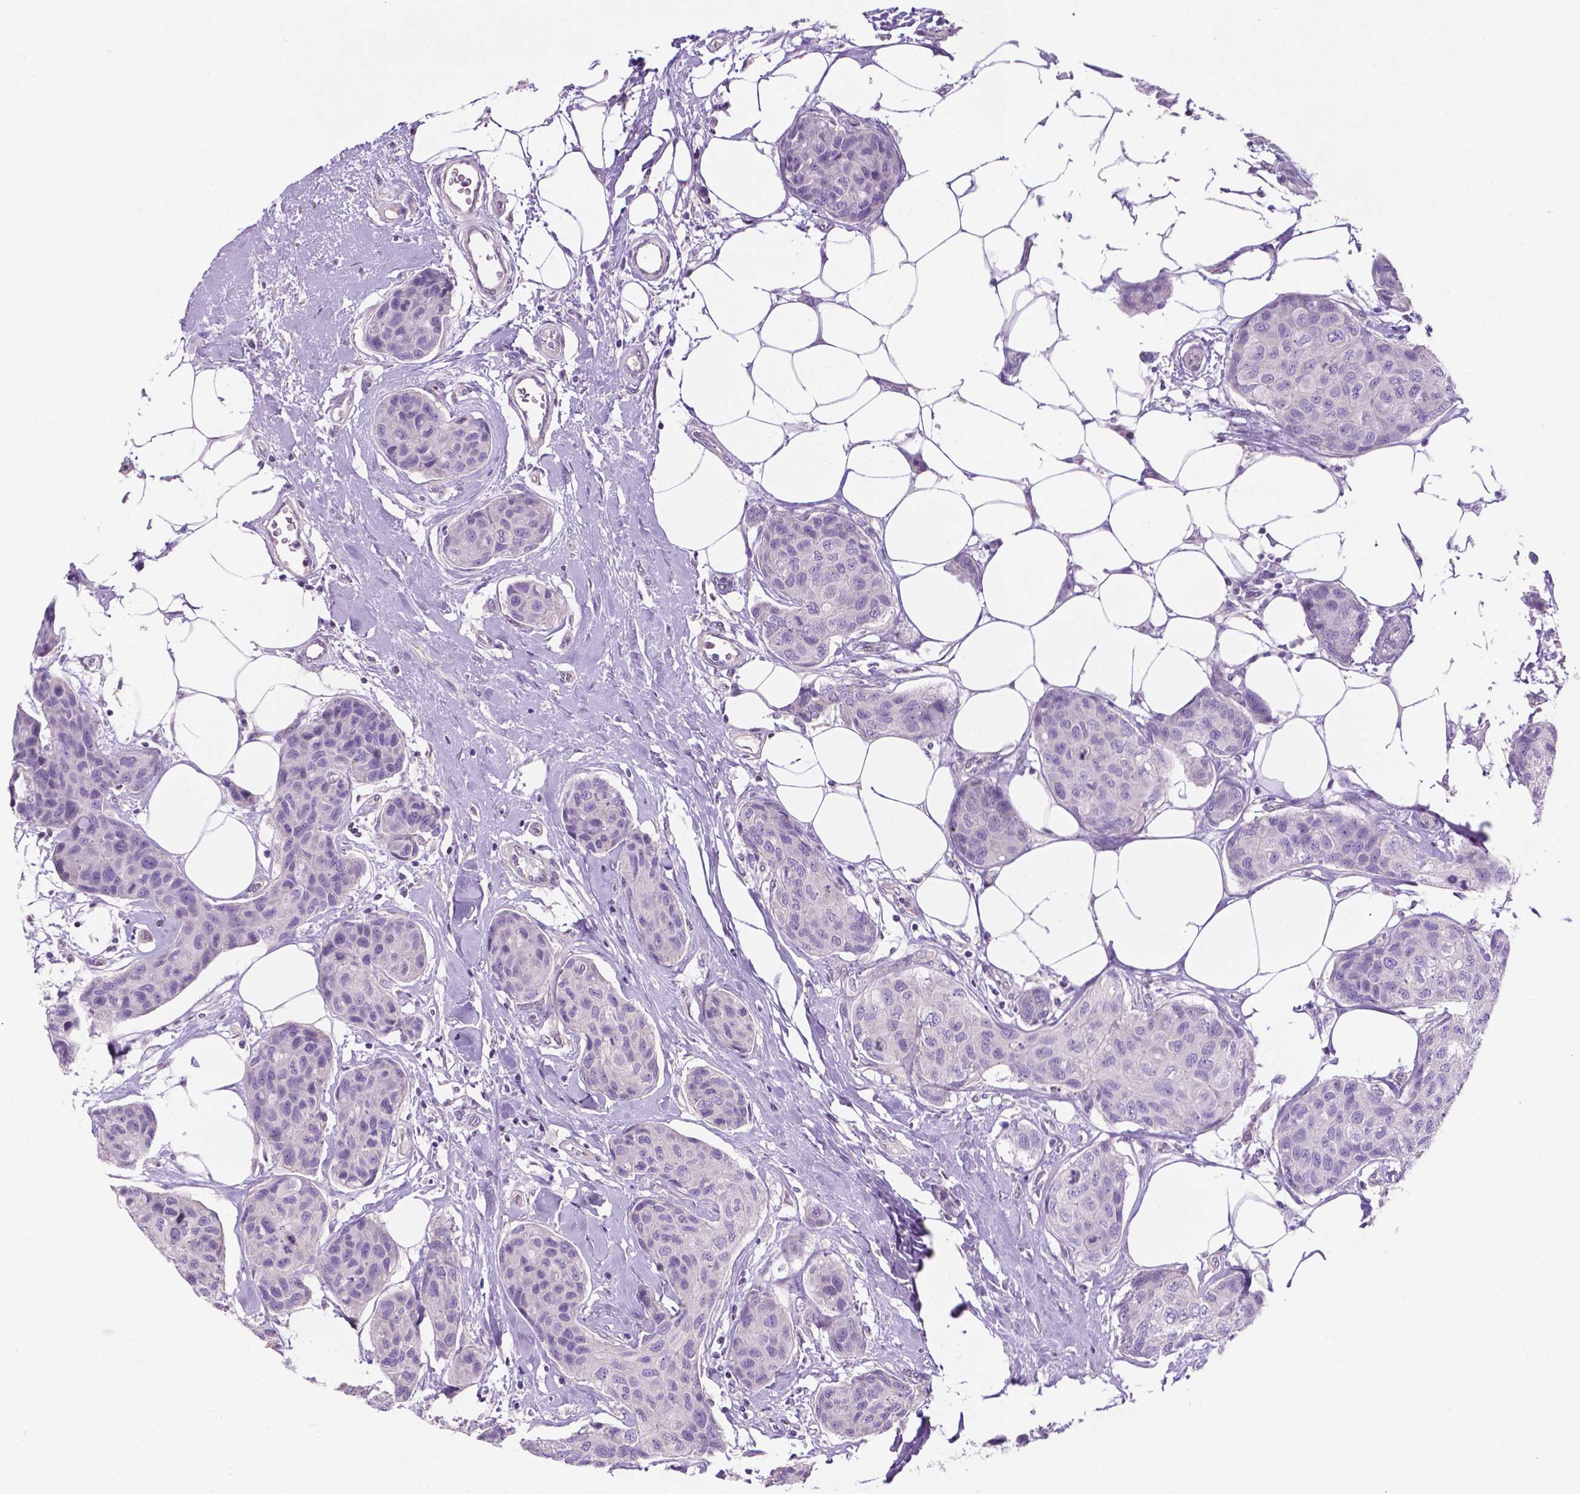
{"staining": {"intensity": "negative", "quantity": "none", "location": "none"}, "tissue": "breast cancer", "cell_type": "Tumor cells", "image_type": "cancer", "snomed": [{"axis": "morphology", "description": "Duct carcinoma"}, {"axis": "topography", "description": "Breast"}], "caption": "Image shows no significant protein expression in tumor cells of breast cancer.", "gene": "FAM50B", "patient": {"sex": "female", "age": 80}}